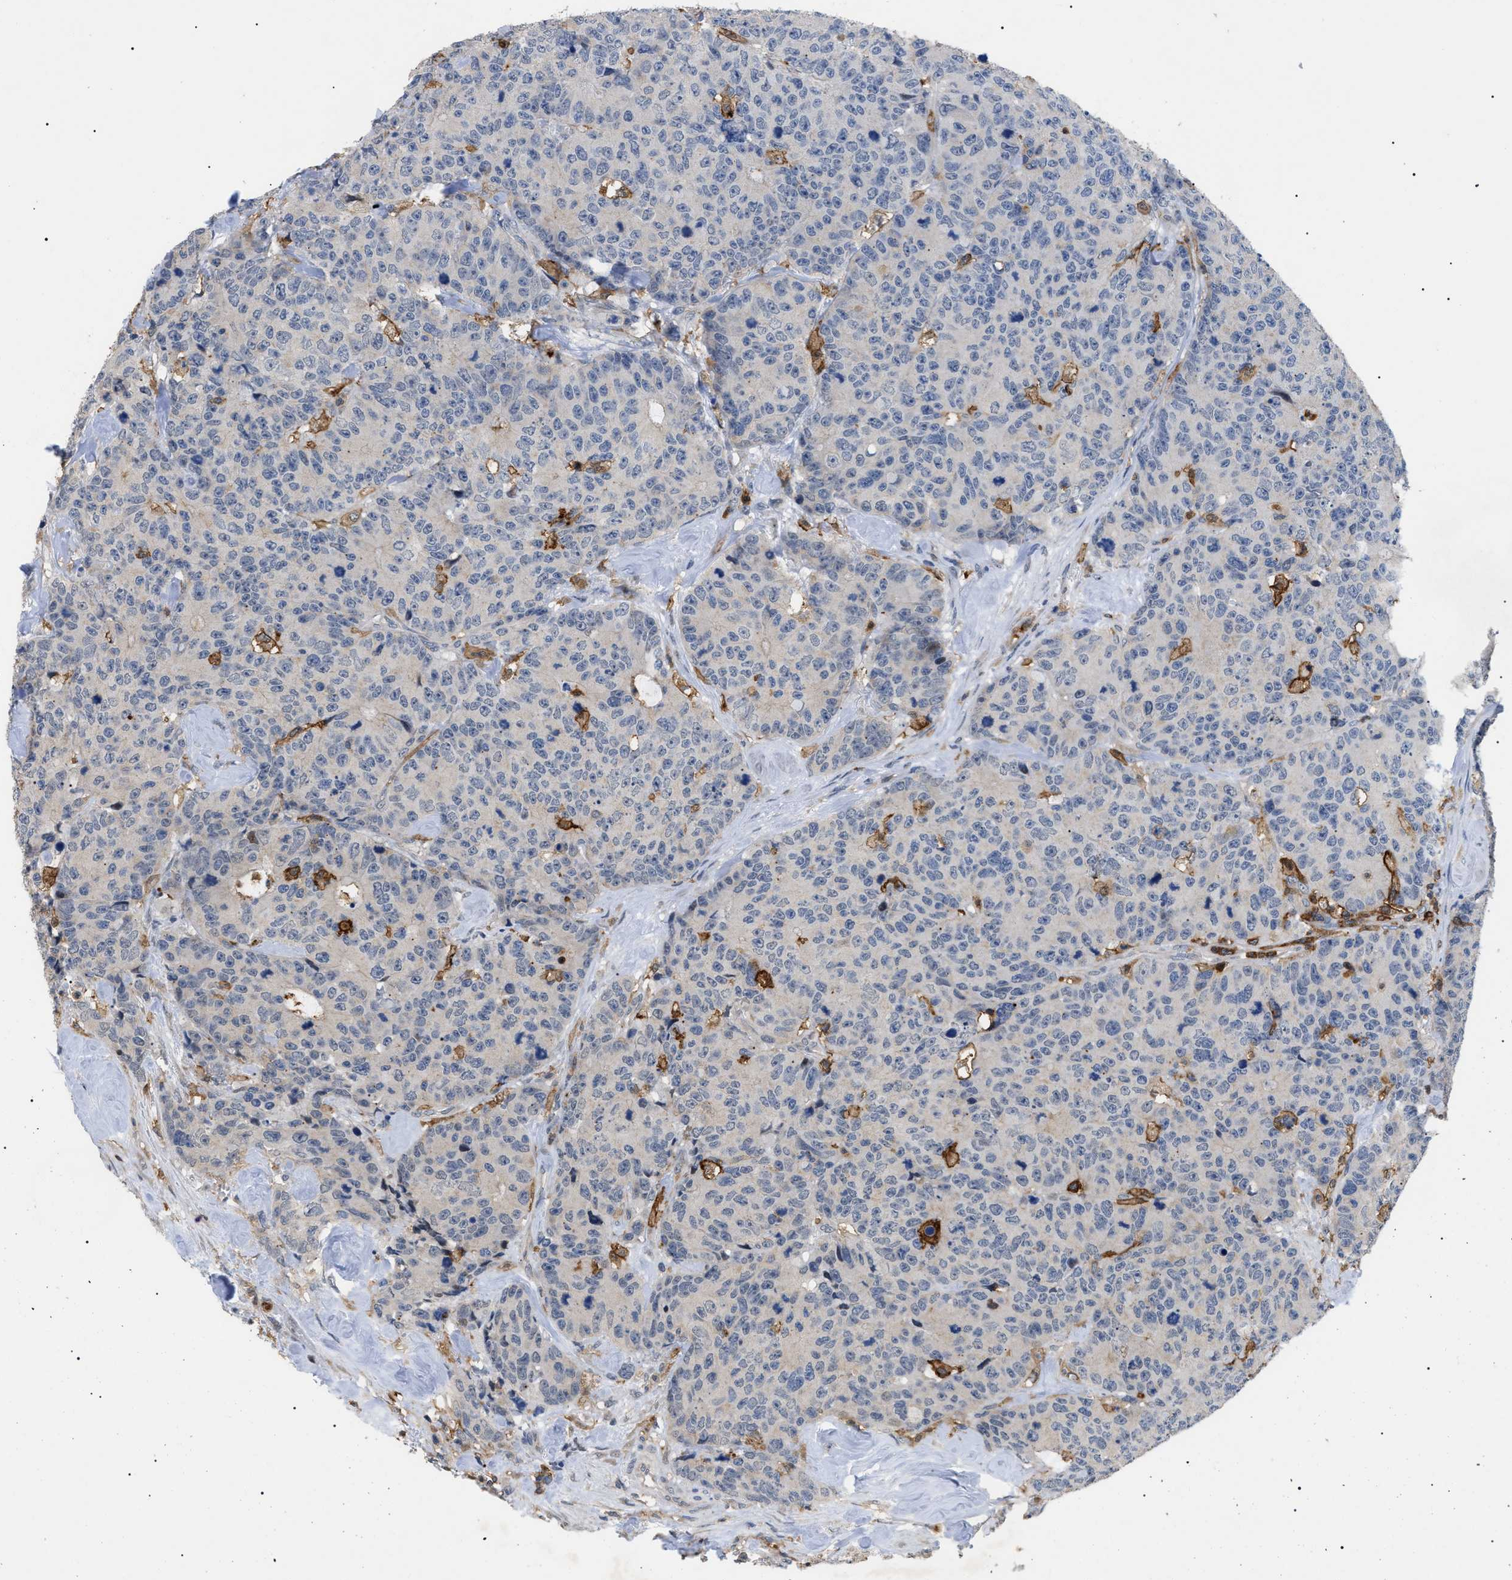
{"staining": {"intensity": "weak", "quantity": "<25%", "location": "cytoplasmic/membranous"}, "tissue": "colorectal cancer", "cell_type": "Tumor cells", "image_type": "cancer", "snomed": [{"axis": "morphology", "description": "Adenocarcinoma, NOS"}, {"axis": "topography", "description": "Colon"}], "caption": "Adenocarcinoma (colorectal) was stained to show a protein in brown. There is no significant expression in tumor cells.", "gene": "CD300A", "patient": {"sex": "female", "age": 86}}